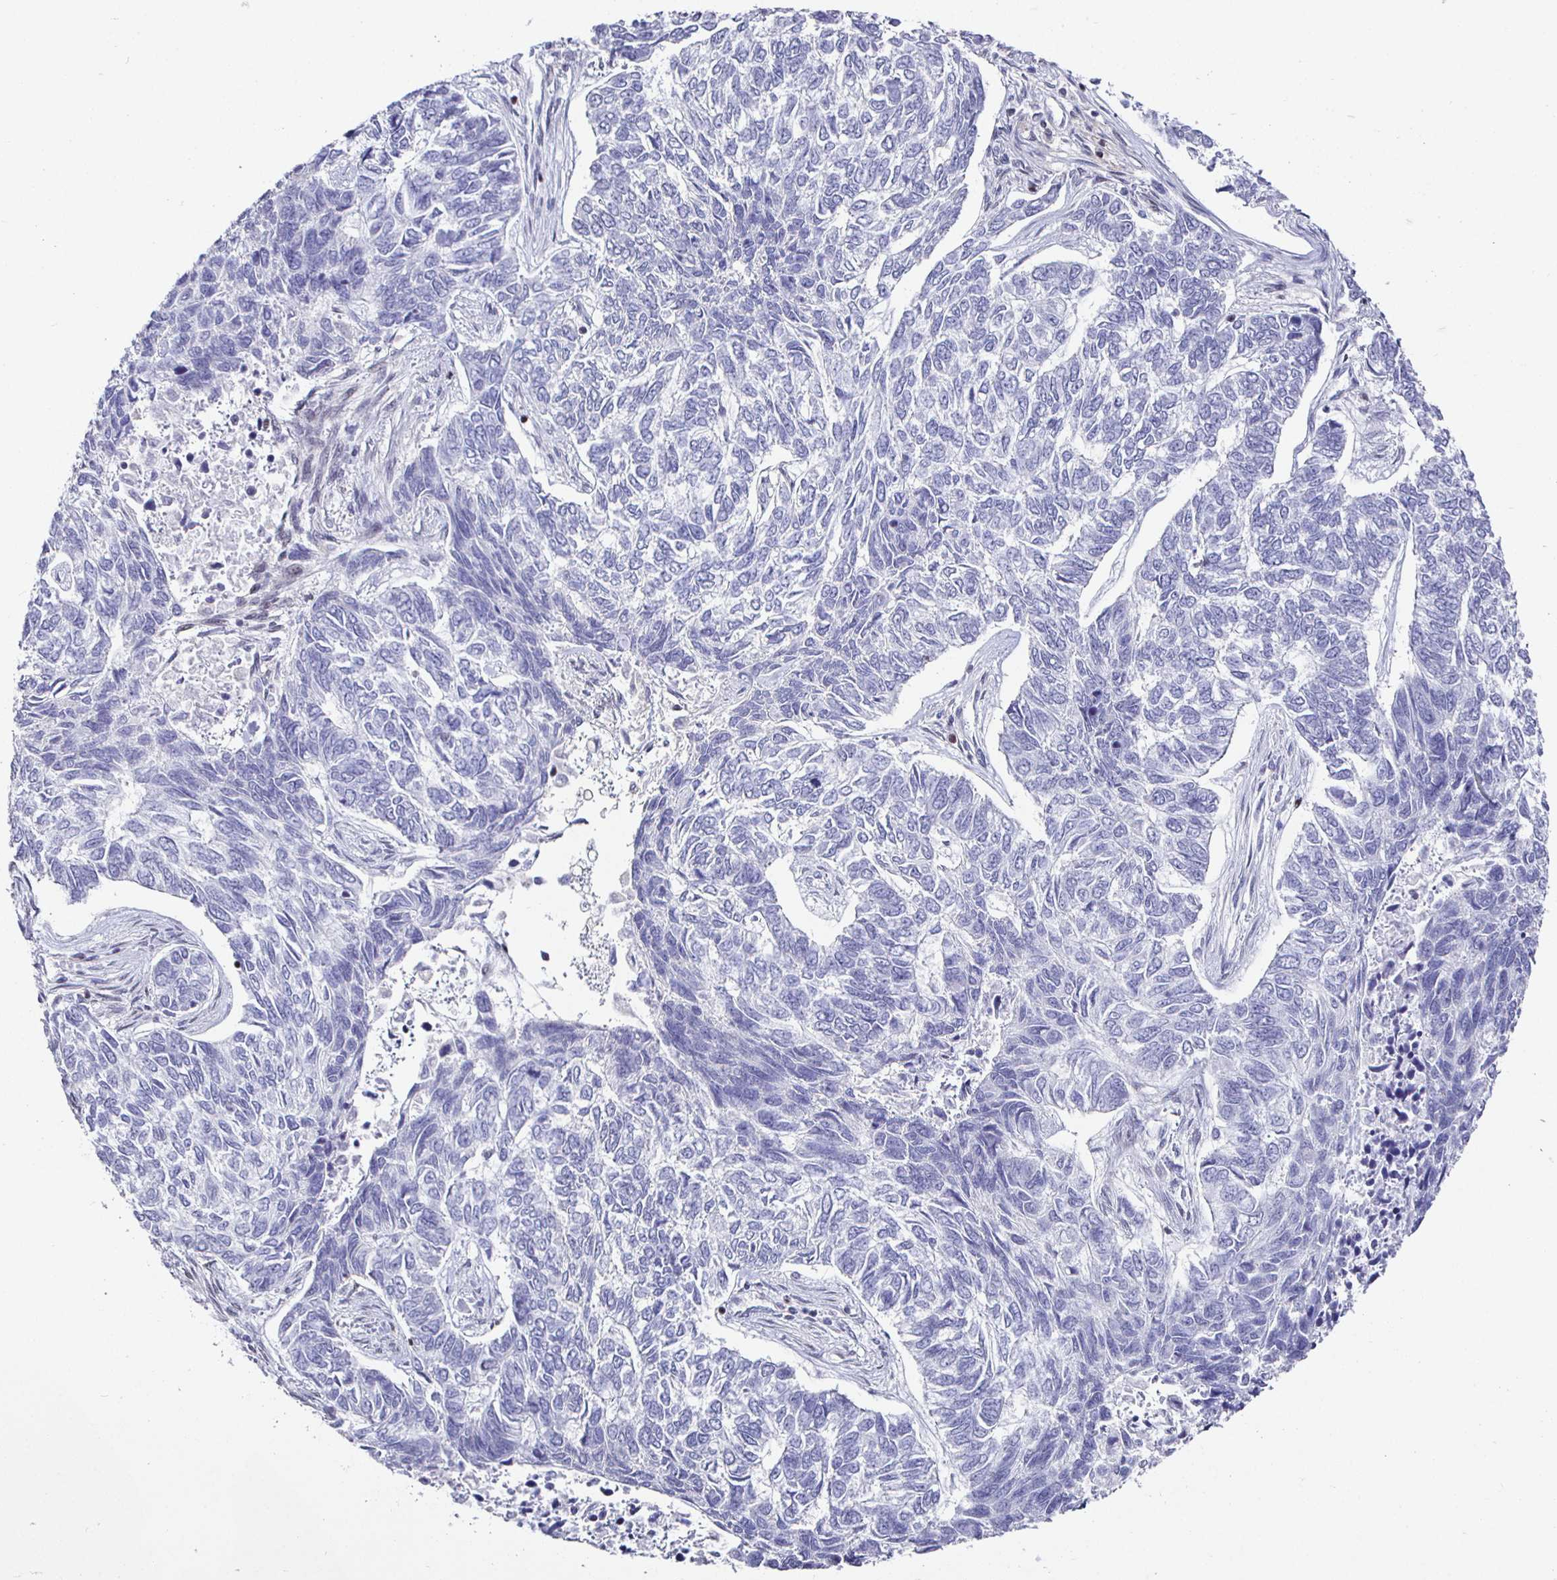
{"staining": {"intensity": "negative", "quantity": "none", "location": "none"}, "tissue": "skin cancer", "cell_type": "Tumor cells", "image_type": "cancer", "snomed": [{"axis": "morphology", "description": "Basal cell carcinoma"}, {"axis": "topography", "description": "Skin"}], "caption": "The histopathology image demonstrates no staining of tumor cells in skin cancer (basal cell carcinoma).", "gene": "RUNX2", "patient": {"sex": "female", "age": 65}}